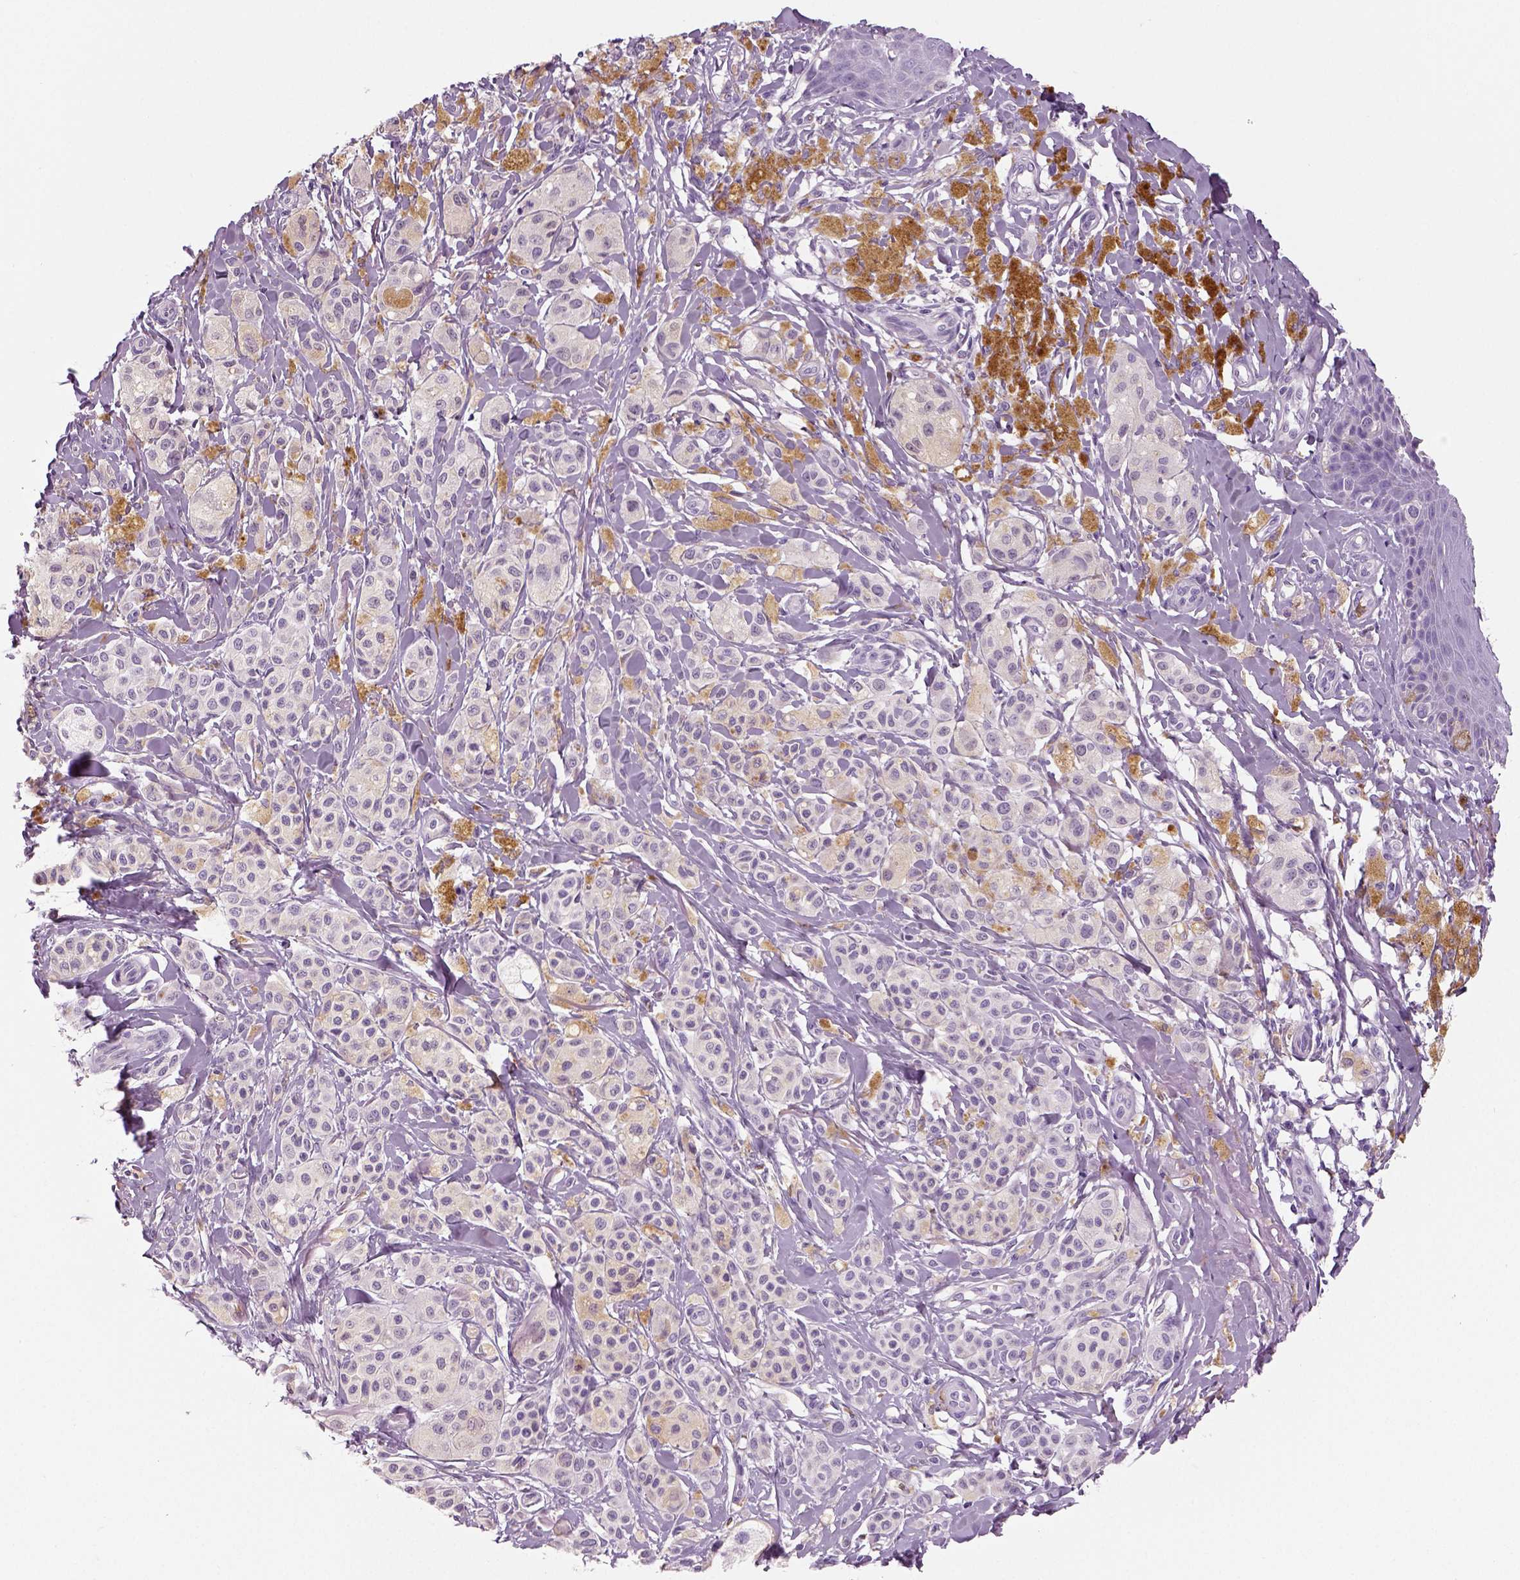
{"staining": {"intensity": "negative", "quantity": "none", "location": "none"}, "tissue": "melanoma", "cell_type": "Tumor cells", "image_type": "cancer", "snomed": [{"axis": "morphology", "description": "Malignant melanoma, NOS"}, {"axis": "topography", "description": "Skin"}], "caption": "A photomicrograph of melanoma stained for a protein exhibits no brown staining in tumor cells.", "gene": "NECAB2", "patient": {"sex": "female", "age": 80}}